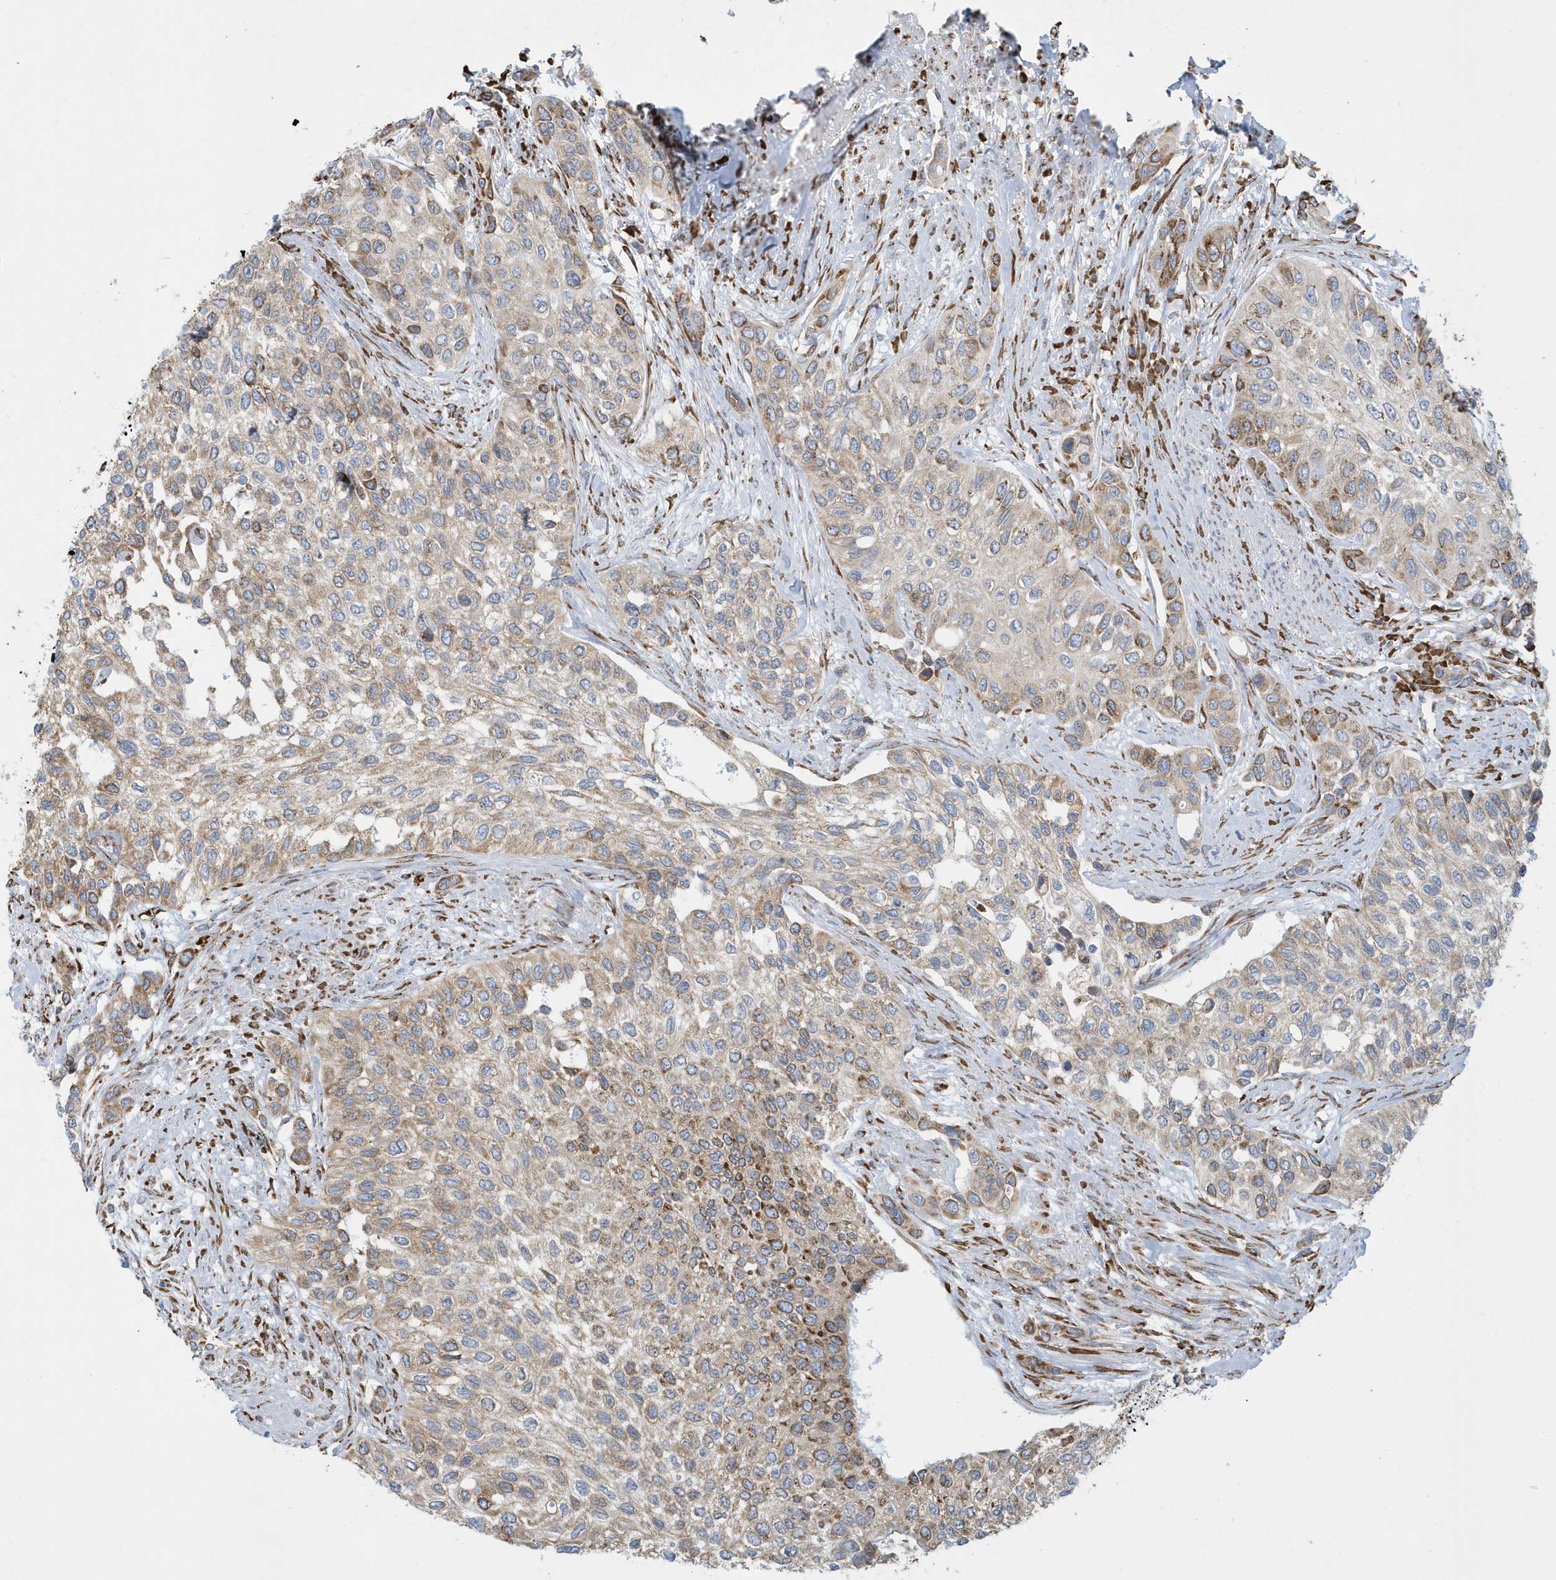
{"staining": {"intensity": "moderate", "quantity": ">75%", "location": "cytoplasmic/membranous"}, "tissue": "urothelial cancer", "cell_type": "Tumor cells", "image_type": "cancer", "snomed": [{"axis": "morphology", "description": "Normal tissue, NOS"}, {"axis": "morphology", "description": "Urothelial carcinoma, High grade"}, {"axis": "topography", "description": "Vascular tissue"}, {"axis": "topography", "description": "Urinary bladder"}], "caption": "This is a photomicrograph of immunohistochemistry (IHC) staining of urothelial carcinoma (high-grade), which shows moderate positivity in the cytoplasmic/membranous of tumor cells.", "gene": "DCAF1", "patient": {"sex": "female", "age": 56}}